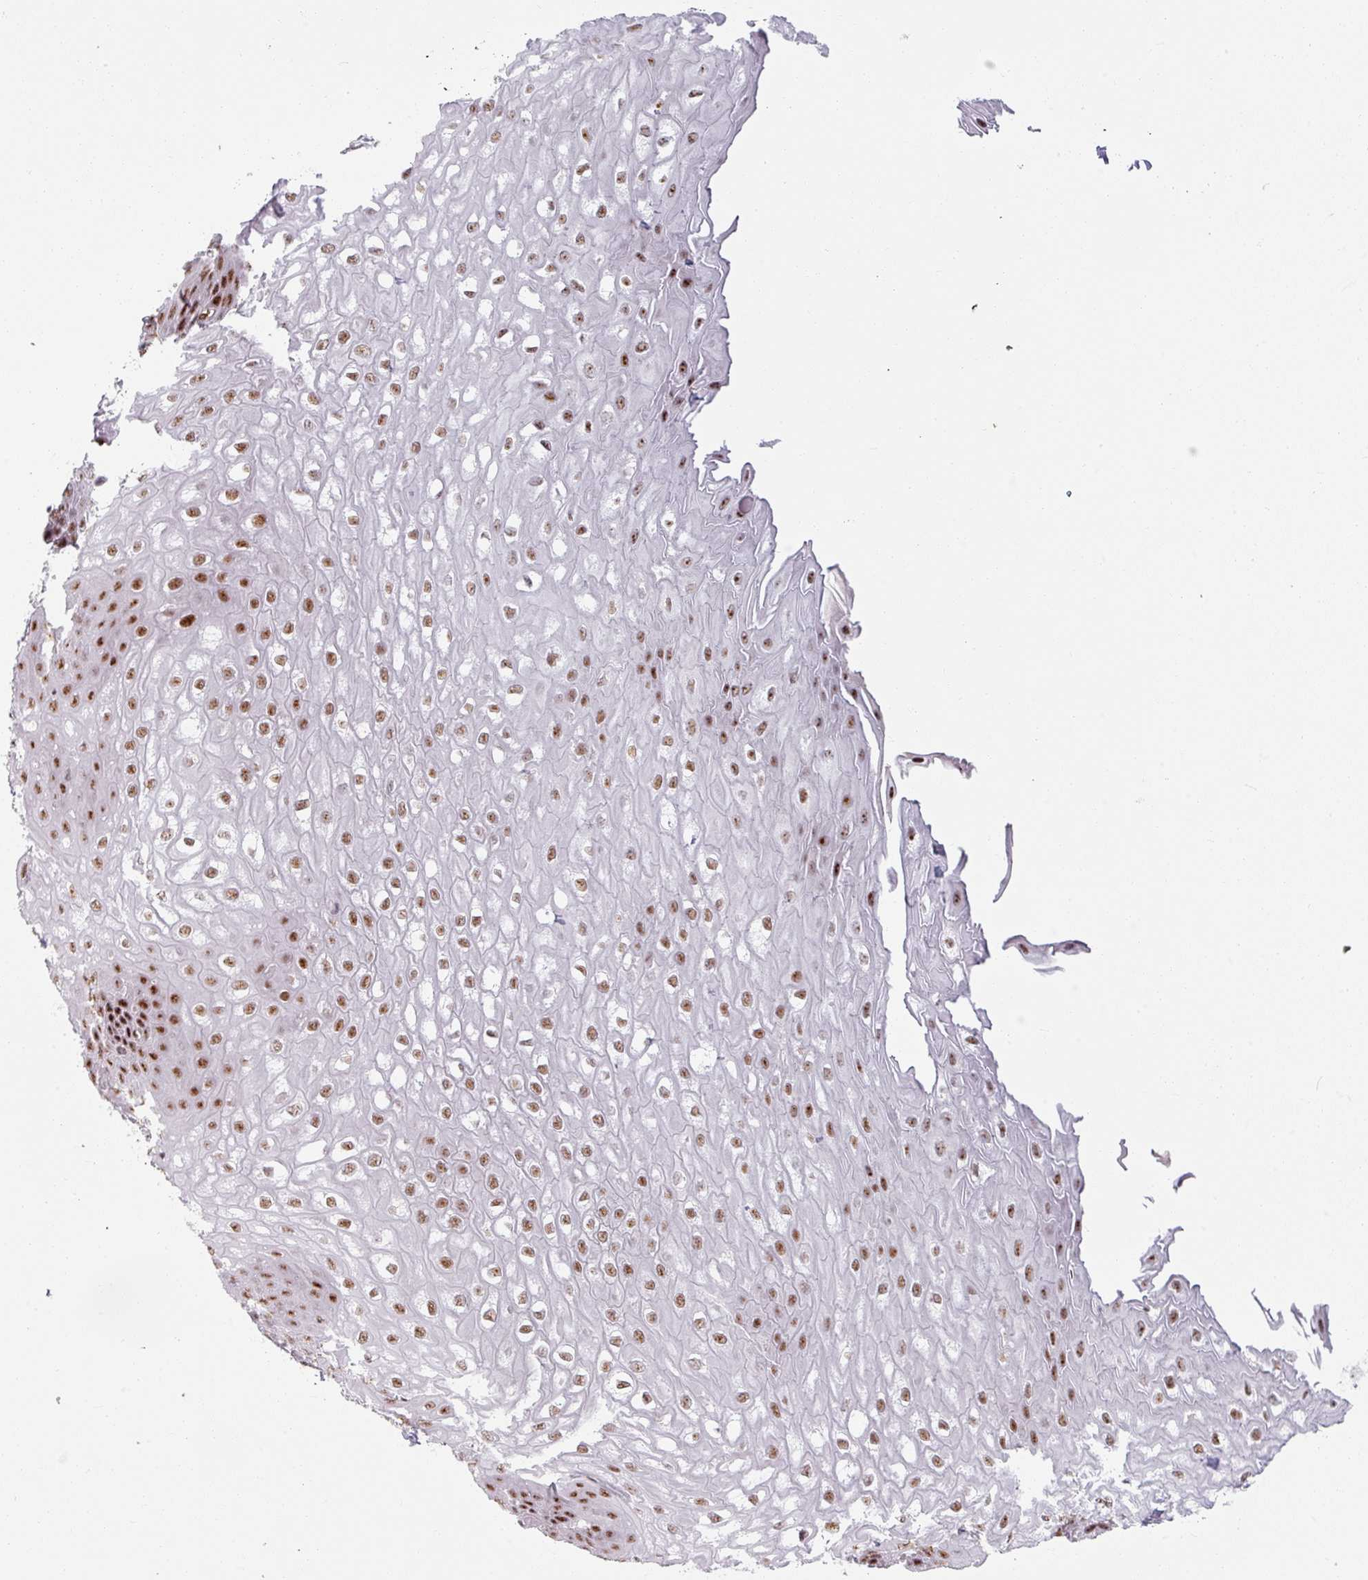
{"staining": {"intensity": "moderate", "quantity": ">75%", "location": "nuclear"}, "tissue": "esophagus", "cell_type": "Squamous epithelial cells", "image_type": "normal", "snomed": [{"axis": "morphology", "description": "Normal tissue, NOS"}, {"axis": "topography", "description": "Esophagus"}], "caption": "This is a photomicrograph of IHC staining of unremarkable esophagus, which shows moderate staining in the nuclear of squamous epithelial cells.", "gene": "NCOR1", "patient": {"sex": "male", "age": 67}}